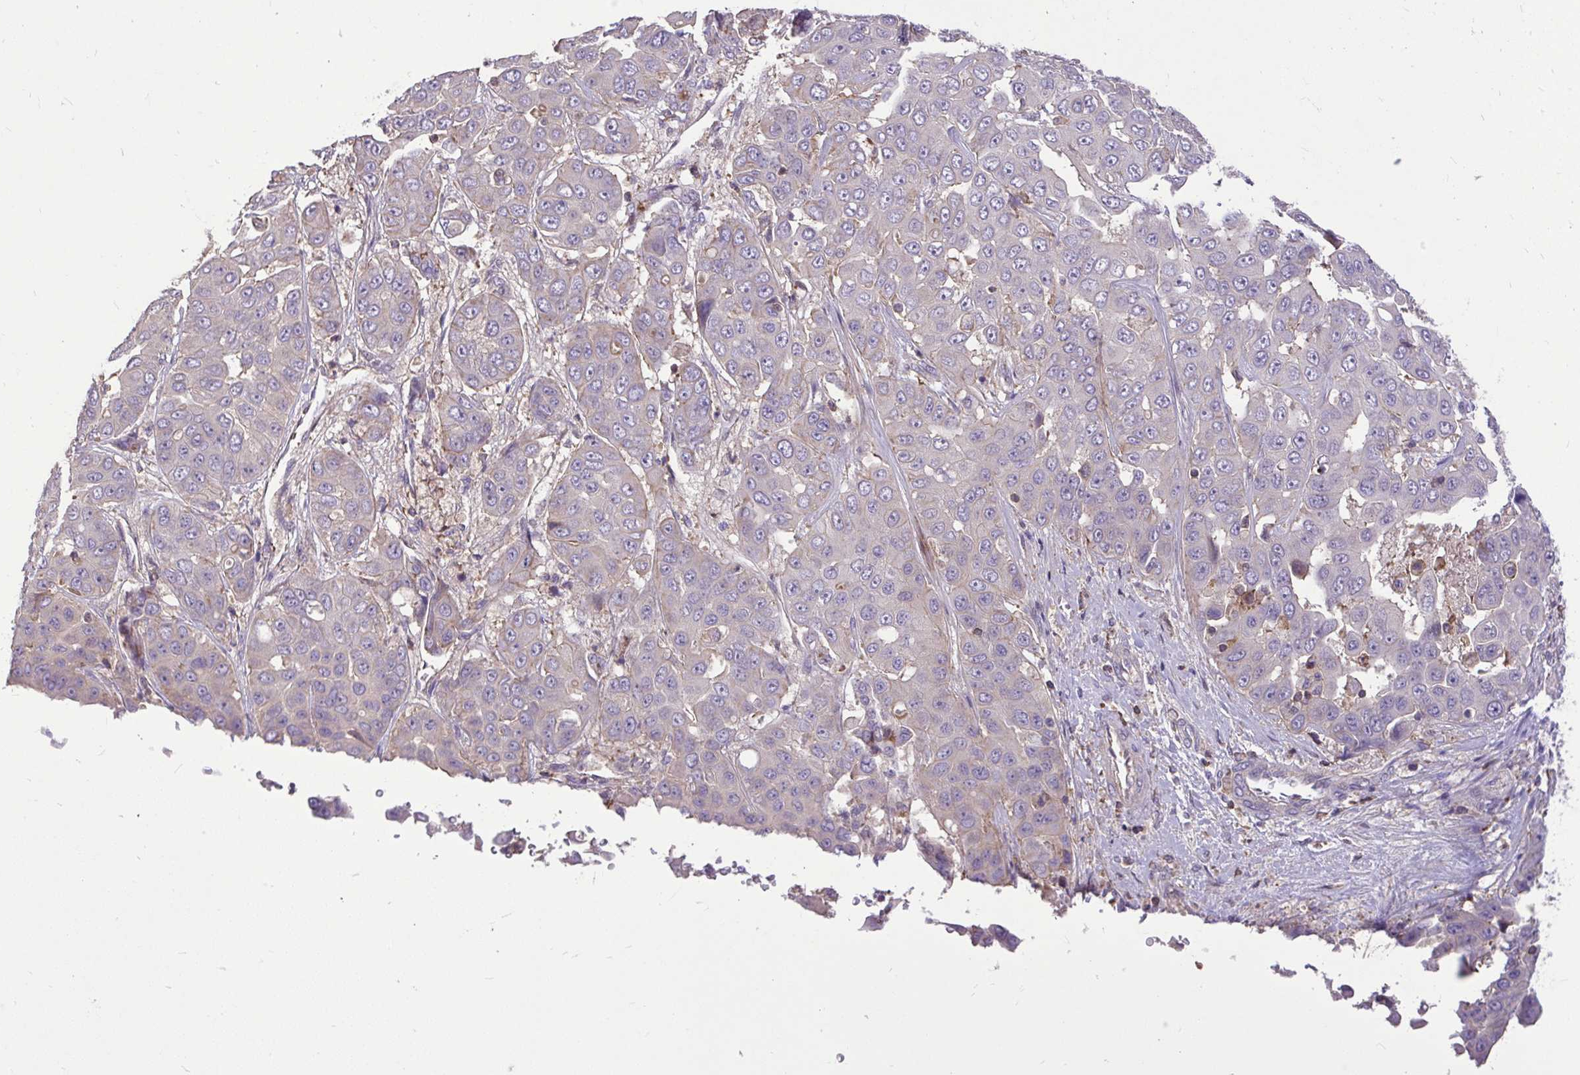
{"staining": {"intensity": "negative", "quantity": "none", "location": "none"}, "tissue": "liver cancer", "cell_type": "Tumor cells", "image_type": "cancer", "snomed": [{"axis": "morphology", "description": "Cholangiocarcinoma"}, {"axis": "topography", "description": "Liver"}], "caption": "A micrograph of liver cancer stained for a protein shows no brown staining in tumor cells. (Stains: DAB (3,3'-diaminobenzidine) immunohistochemistry with hematoxylin counter stain, Microscopy: brightfield microscopy at high magnification).", "gene": "IGFL2", "patient": {"sex": "female", "age": 52}}